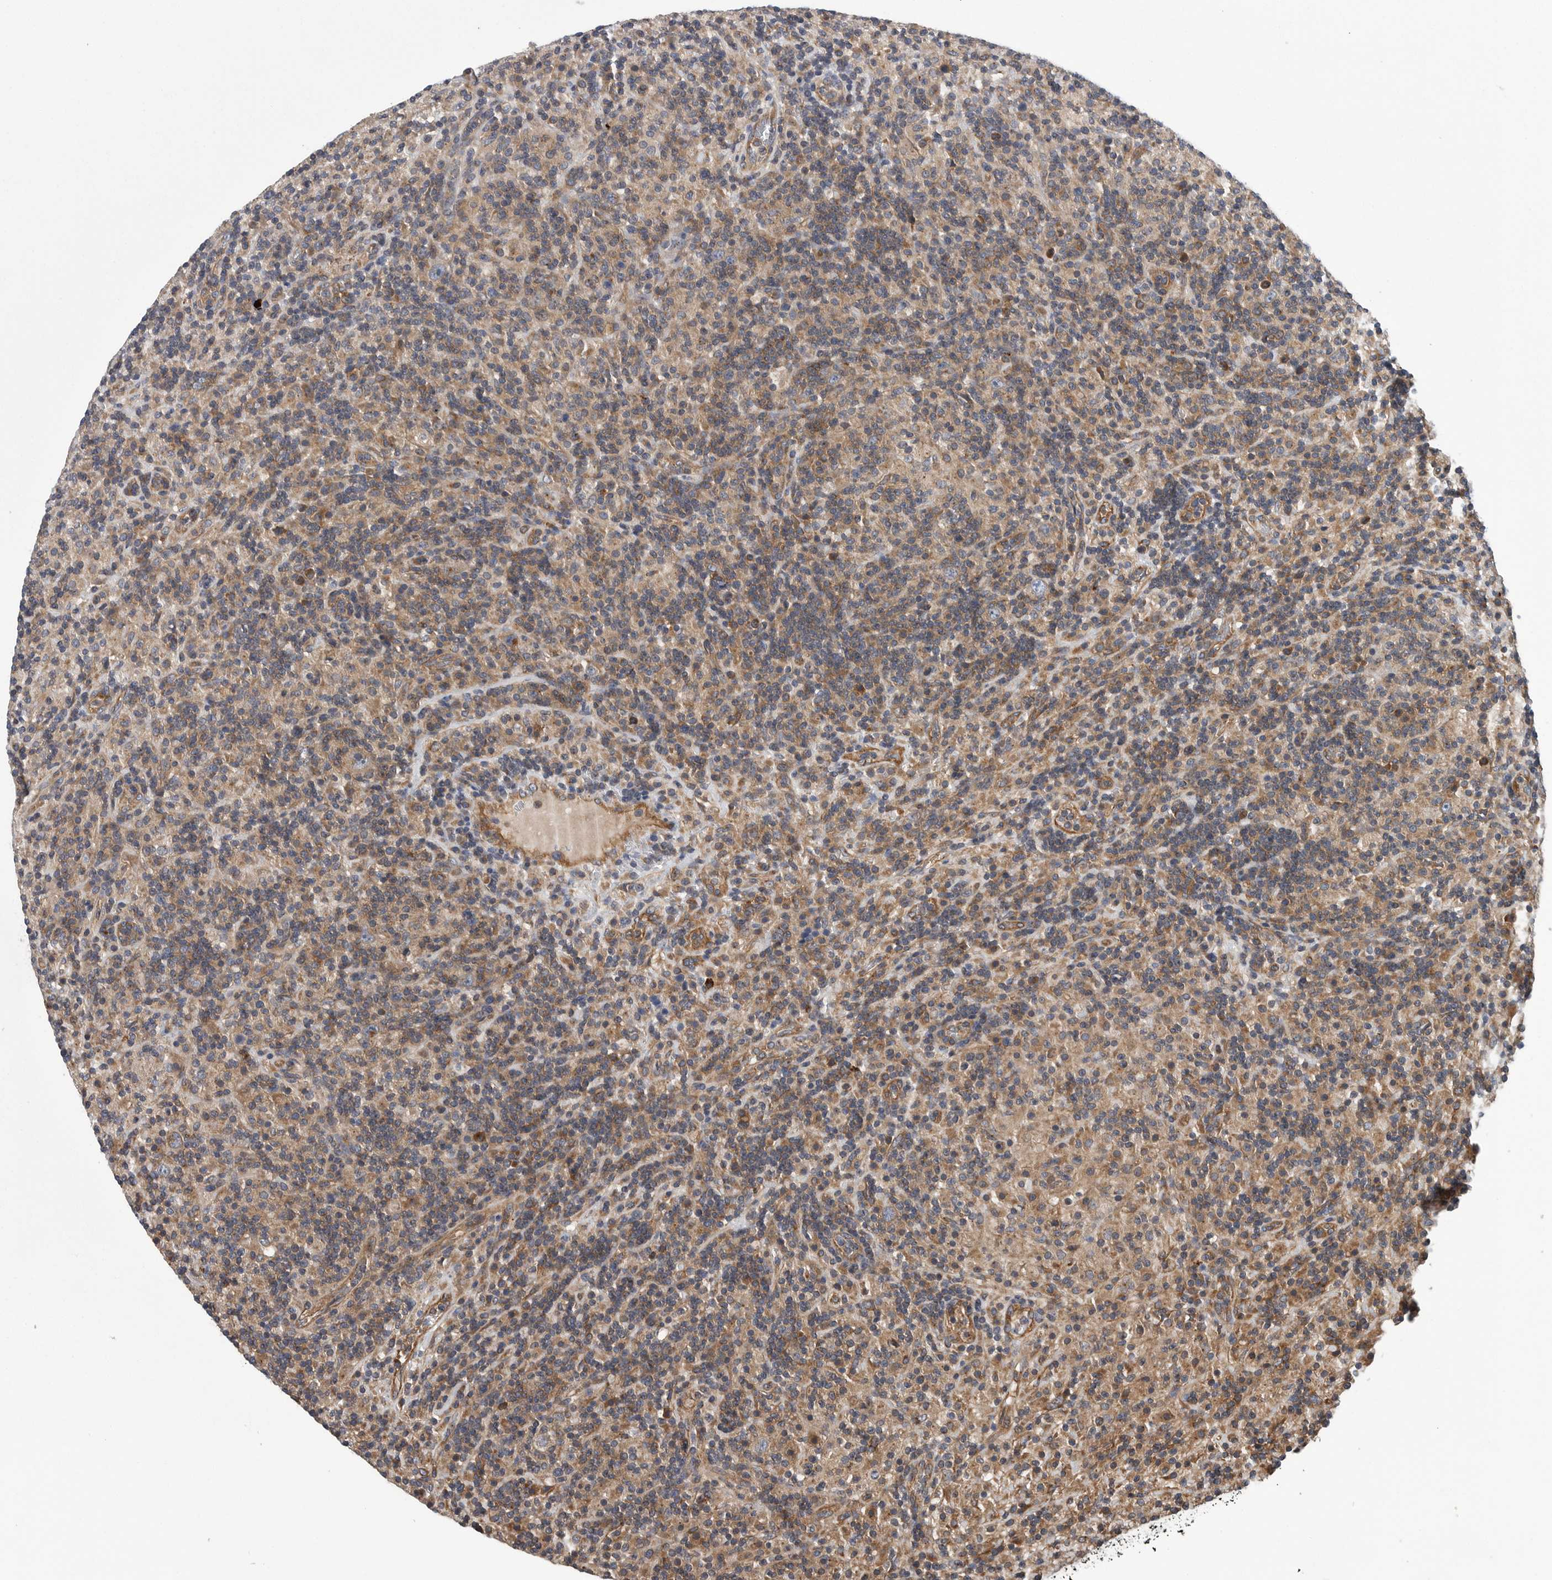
{"staining": {"intensity": "weak", "quantity": "25%-75%", "location": "cytoplasmic/membranous"}, "tissue": "lymphoma", "cell_type": "Tumor cells", "image_type": "cancer", "snomed": [{"axis": "morphology", "description": "Hodgkin's disease, NOS"}, {"axis": "topography", "description": "Lymph node"}], "caption": "Approximately 25%-75% of tumor cells in human Hodgkin's disease demonstrate weak cytoplasmic/membranous protein staining as visualized by brown immunohistochemical staining.", "gene": "OXR1", "patient": {"sex": "male", "age": 70}}